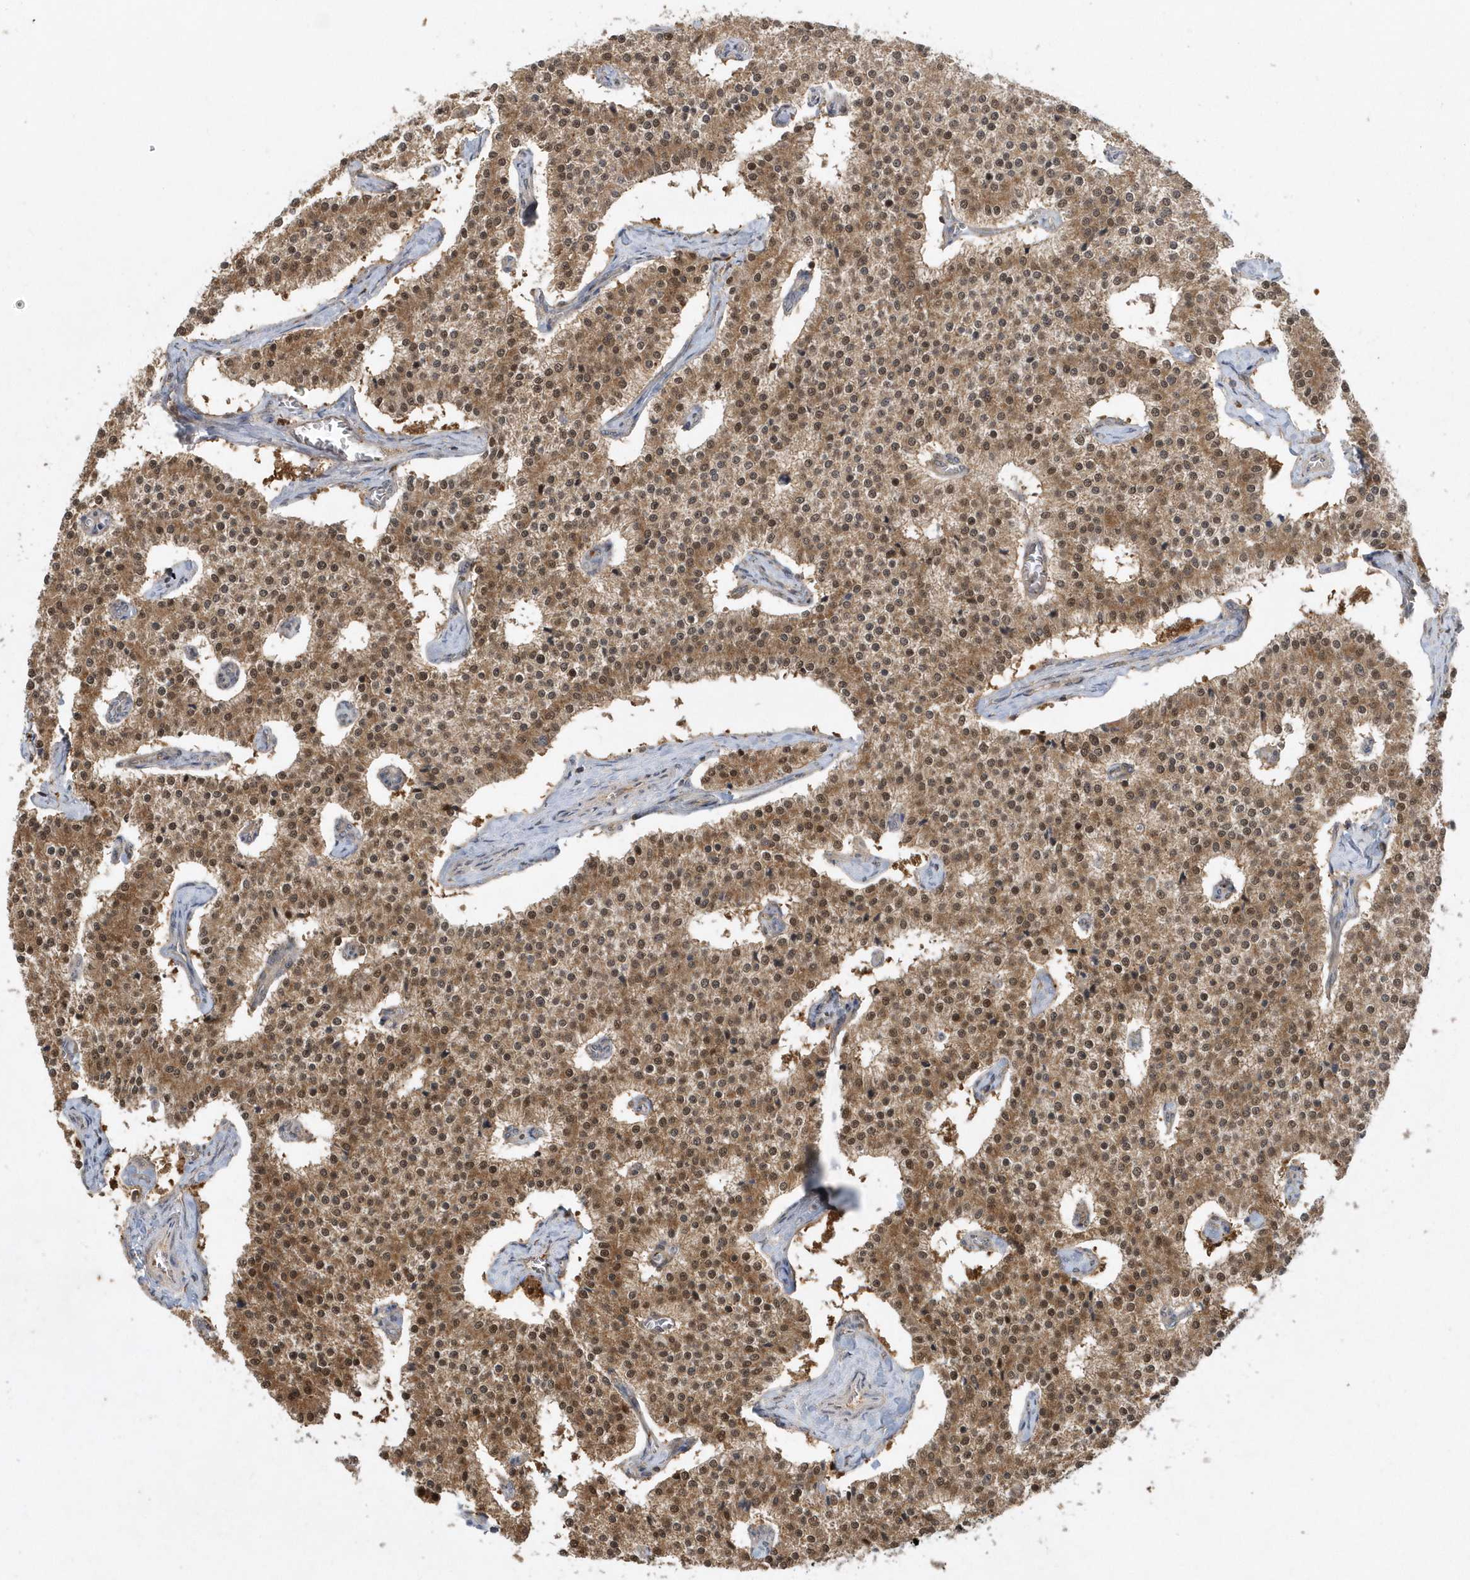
{"staining": {"intensity": "moderate", "quantity": ">75%", "location": "cytoplasmic/membranous,nuclear"}, "tissue": "carcinoid", "cell_type": "Tumor cells", "image_type": "cancer", "snomed": [{"axis": "morphology", "description": "Carcinoid, malignant, NOS"}, {"axis": "topography", "description": "Colon"}], "caption": "About >75% of tumor cells in carcinoid (malignant) demonstrate moderate cytoplasmic/membranous and nuclear protein expression as visualized by brown immunohistochemical staining.", "gene": "ACYP1", "patient": {"sex": "female", "age": 52}}